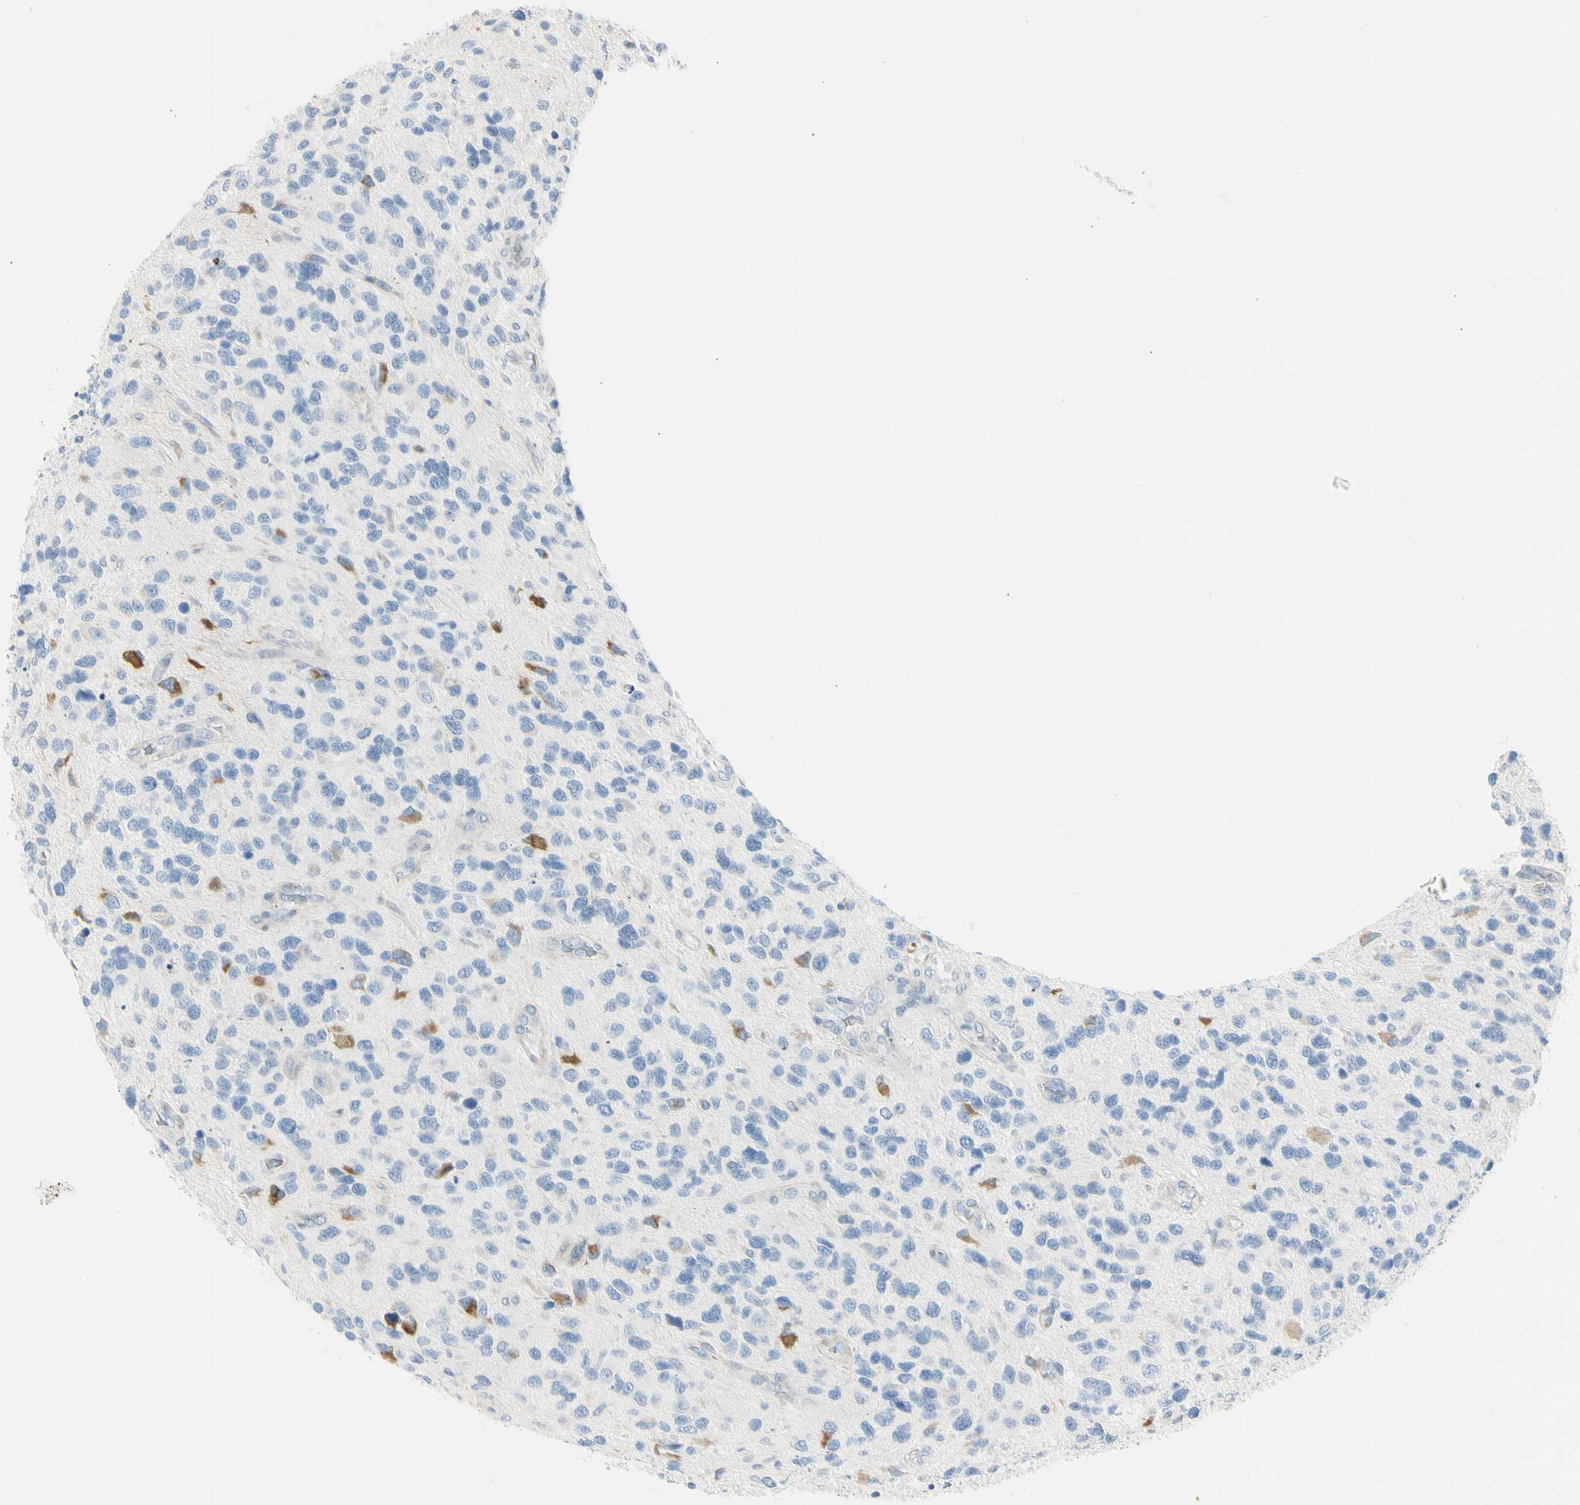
{"staining": {"intensity": "weak", "quantity": "<25%", "location": "cytoplasmic/membranous"}, "tissue": "glioma", "cell_type": "Tumor cells", "image_type": "cancer", "snomed": [{"axis": "morphology", "description": "Glioma, malignant, High grade"}, {"axis": "topography", "description": "Brain"}], "caption": "This image is of glioma stained with immunohistochemistry to label a protein in brown with the nuclei are counter-stained blue. There is no expression in tumor cells.", "gene": "TNFSF11", "patient": {"sex": "female", "age": 58}}